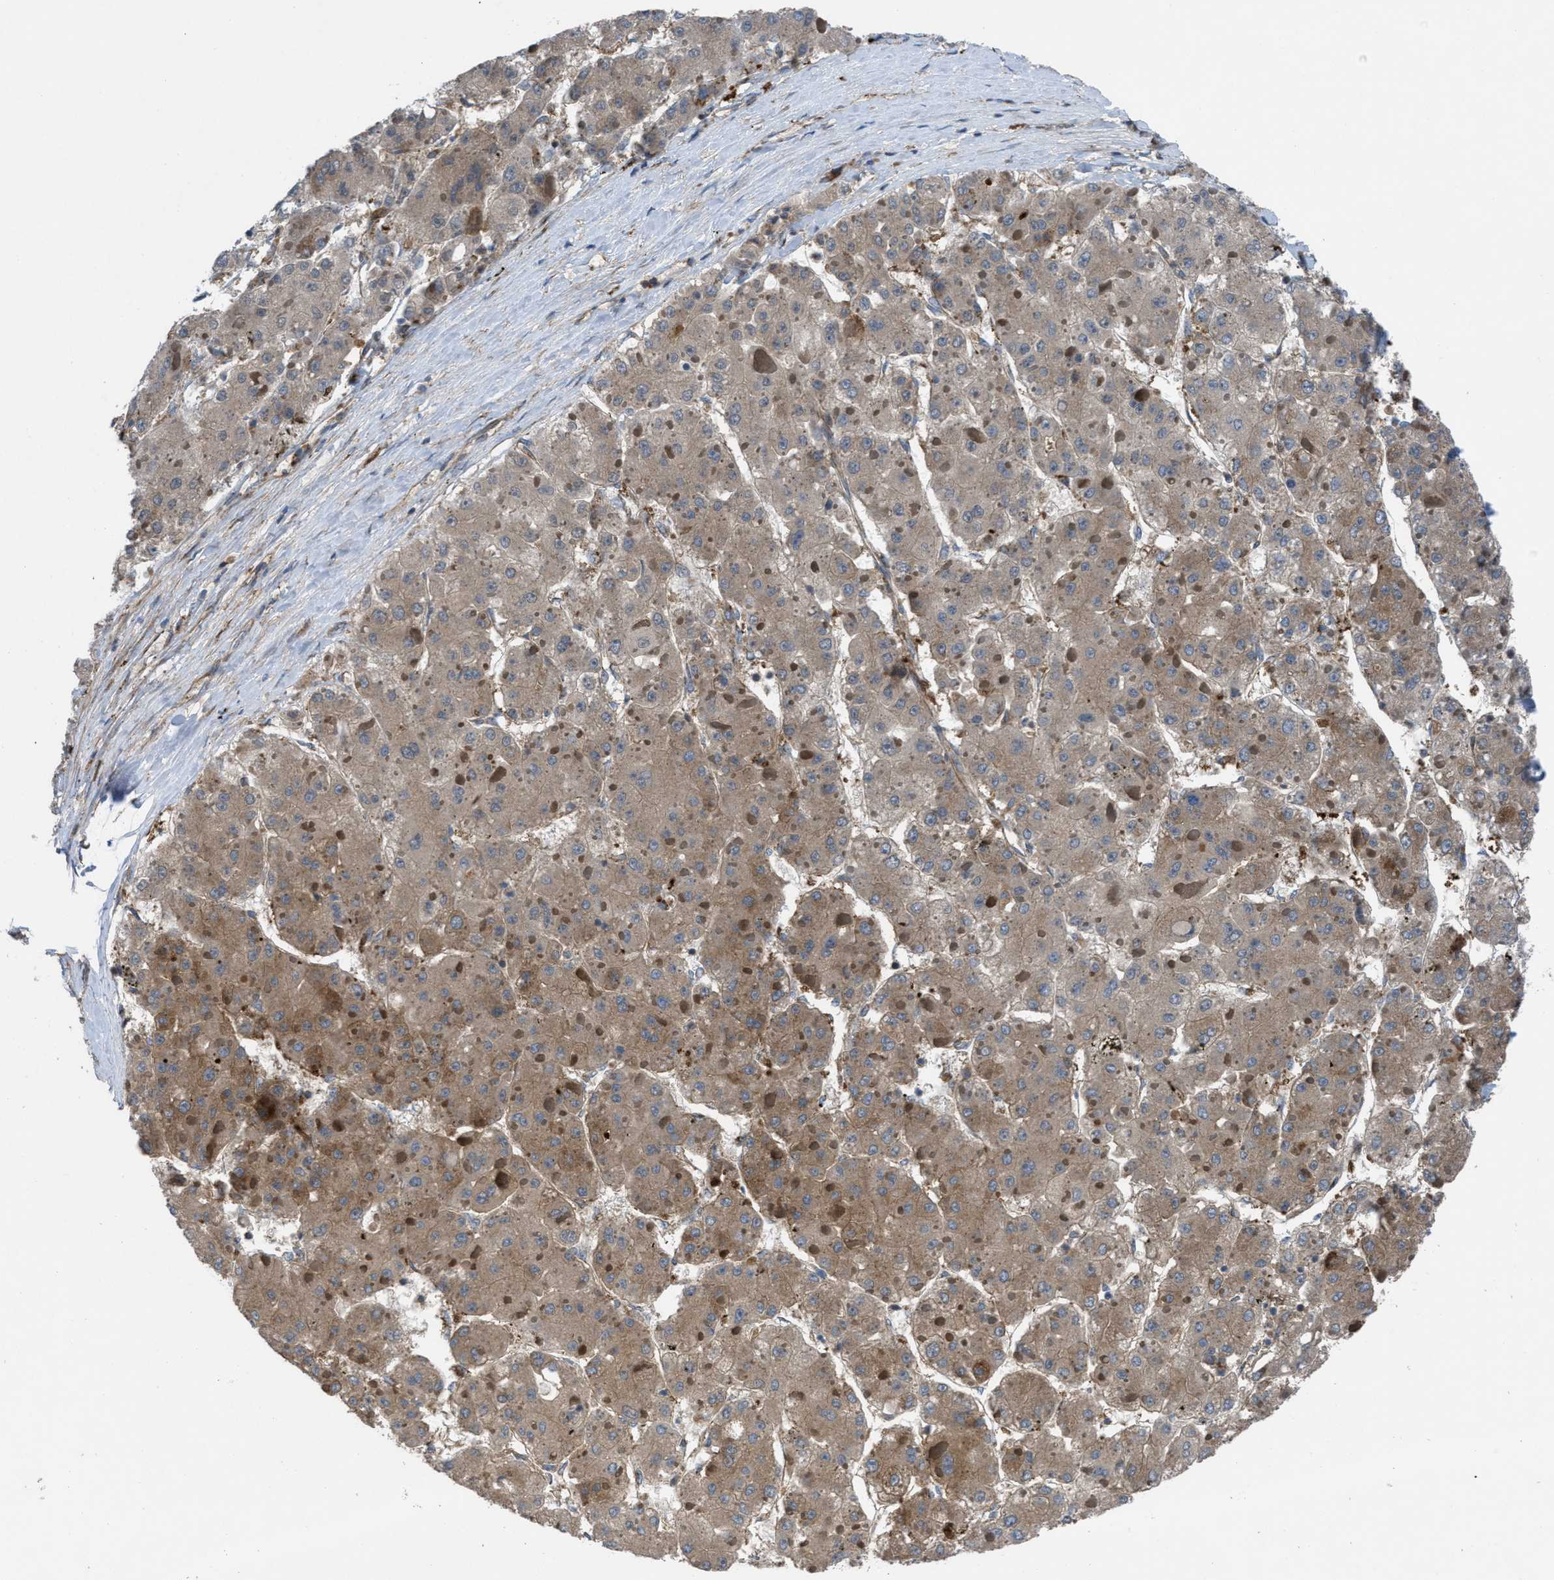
{"staining": {"intensity": "moderate", "quantity": ">75%", "location": "cytoplasmic/membranous"}, "tissue": "liver cancer", "cell_type": "Tumor cells", "image_type": "cancer", "snomed": [{"axis": "morphology", "description": "Carcinoma, Hepatocellular, NOS"}, {"axis": "topography", "description": "Liver"}], "caption": "Moderate cytoplasmic/membranous positivity for a protein is present in about >75% of tumor cells of hepatocellular carcinoma (liver) using IHC.", "gene": "SLC6A9", "patient": {"sex": "female", "age": 73}}